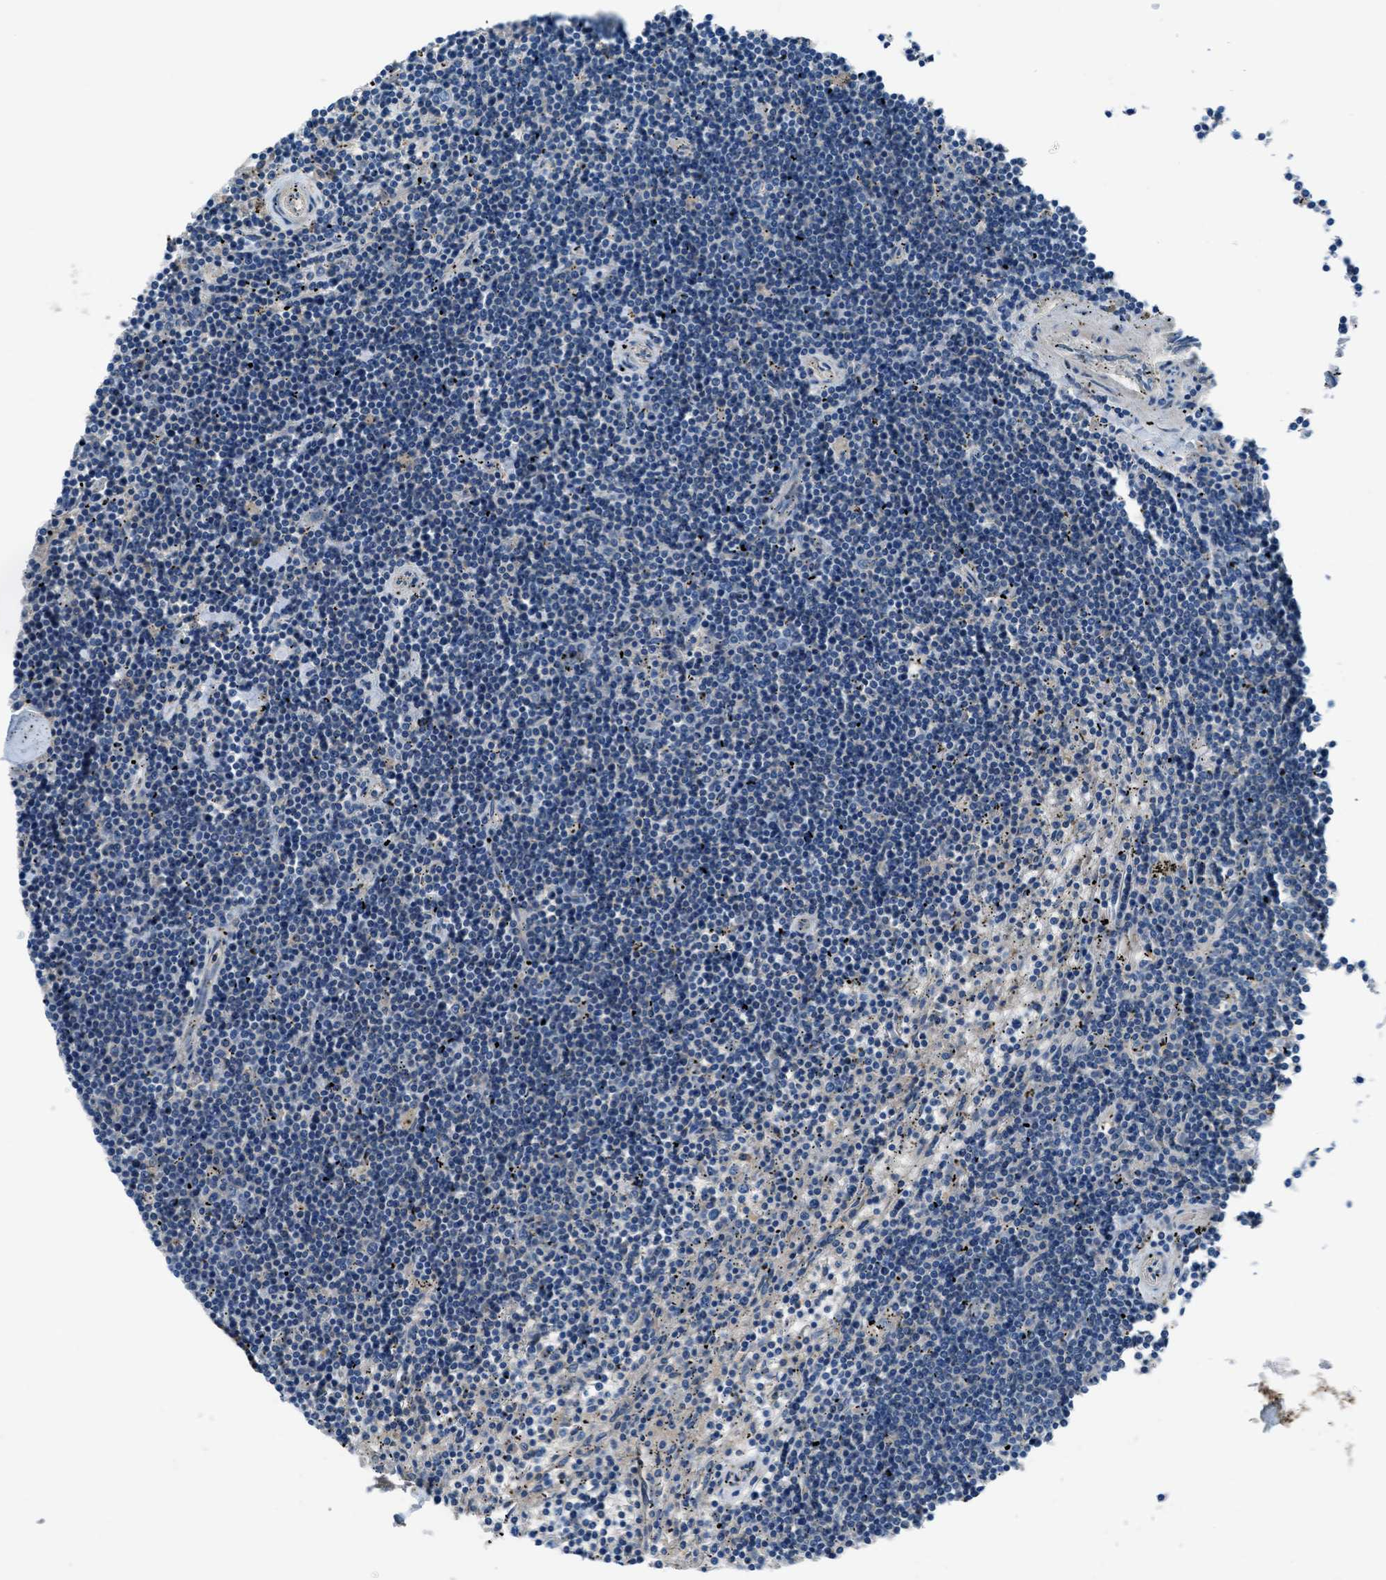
{"staining": {"intensity": "negative", "quantity": "none", "location": "none"}, "tissue": "lymphoma", "cell_type": "Tumor cells", "image_type": "cancer", "snomed": [{"axis": "morphology", "description": "Malignant lymphoma, non-Hodgkin's type, Low grade"}, {"axis": "topography", "description": "Spleen"}], "caption": "Tumor cells show no significant protein expression in malignant lymphoma, non-Hodgkin's type (low-grade).", "gene": "SLC38A6", "patient": {"sex": "male", "age": 76}}